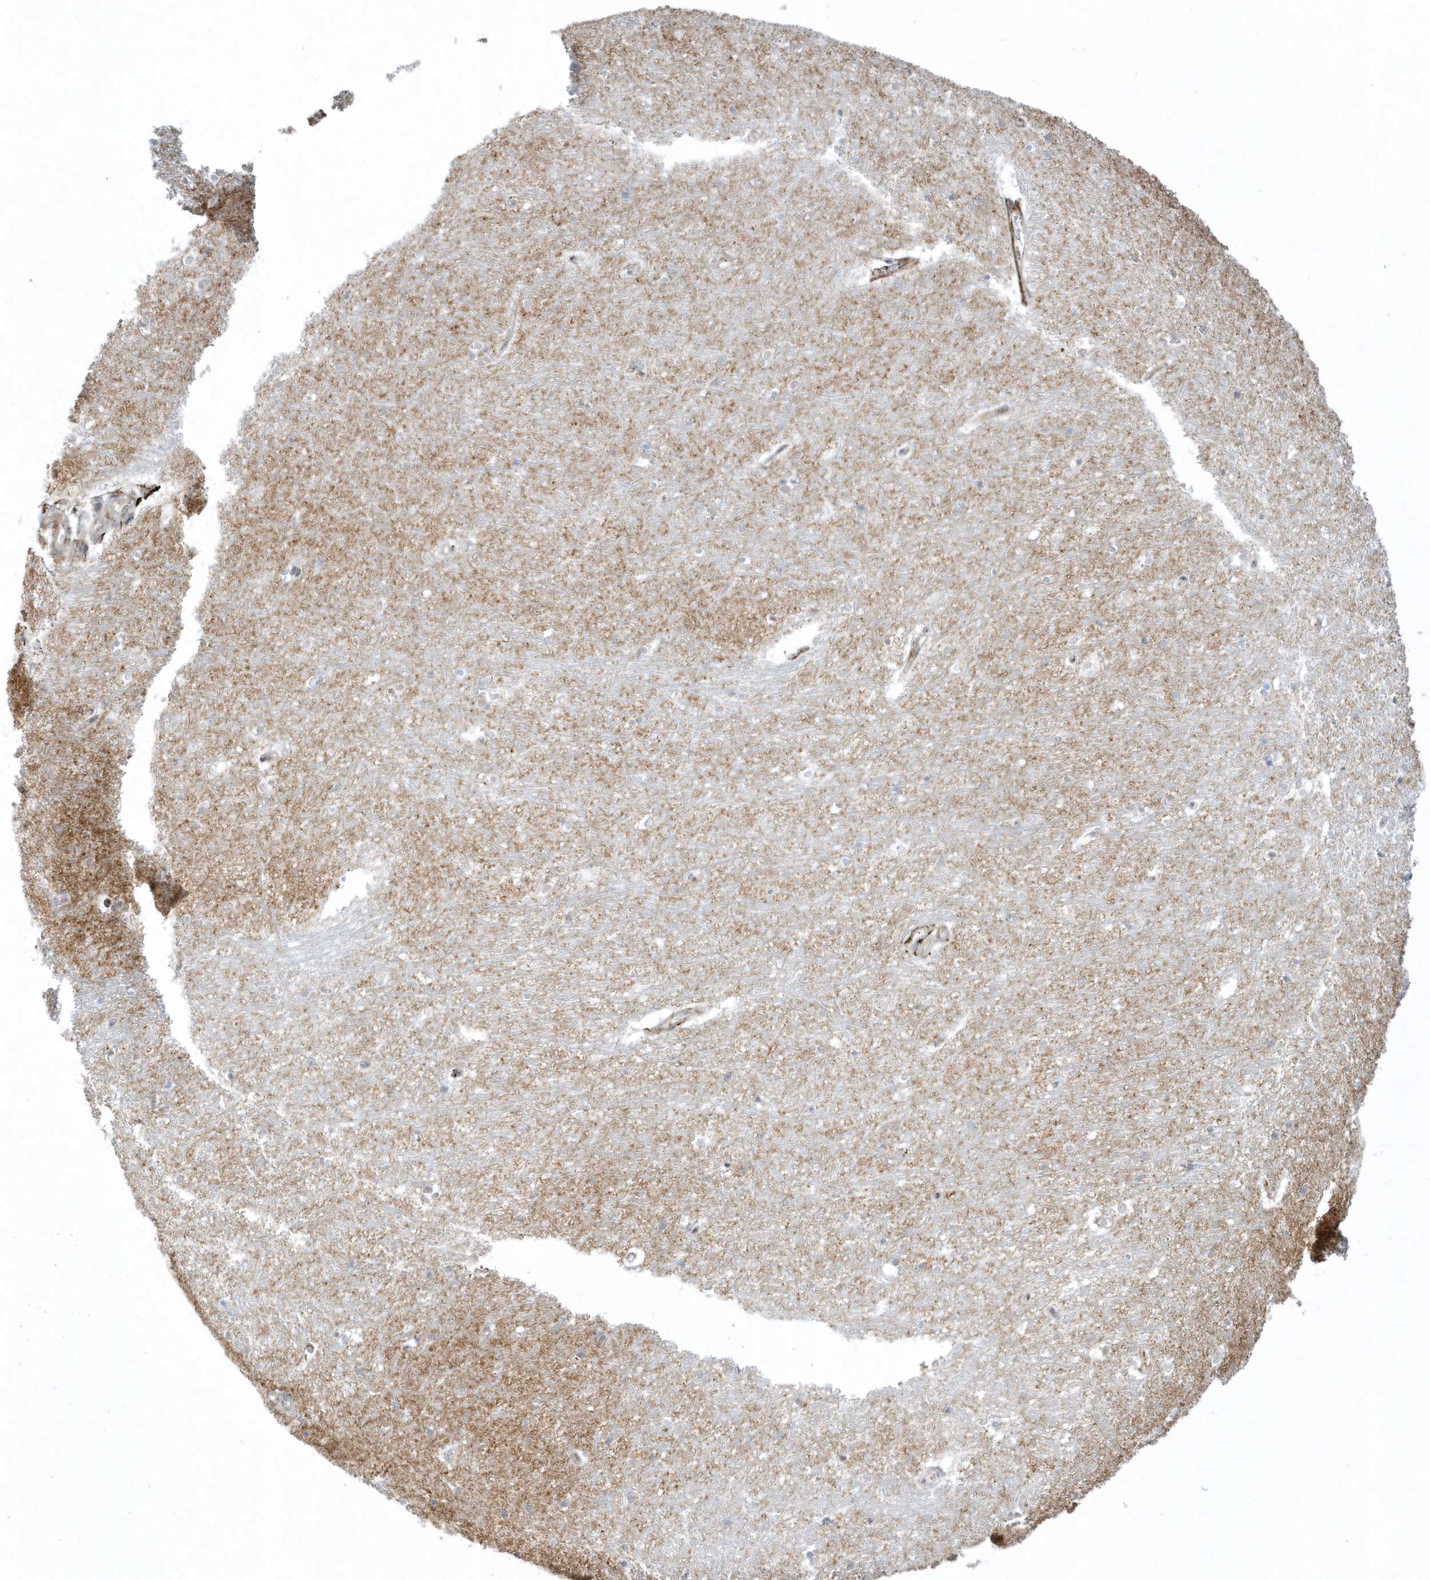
{"staining": {"intensity": "negative", "quantity": "none", "location": "none"}, "tissue": "hippocampus", "cell_type": "Glial cells", "image_type": "normal", "snomed": [{"axis": "morphology", "description": "Normal tissue, NOS"}, {"axis": "topography", "description": "Hippocampus"}], "caption": "This is a histopathology image of IHC staining of normal hippocampus, which shows no positivity in glial cells.", "gene": "MASP2", "patient": {"sex": "female", "age": 64}}